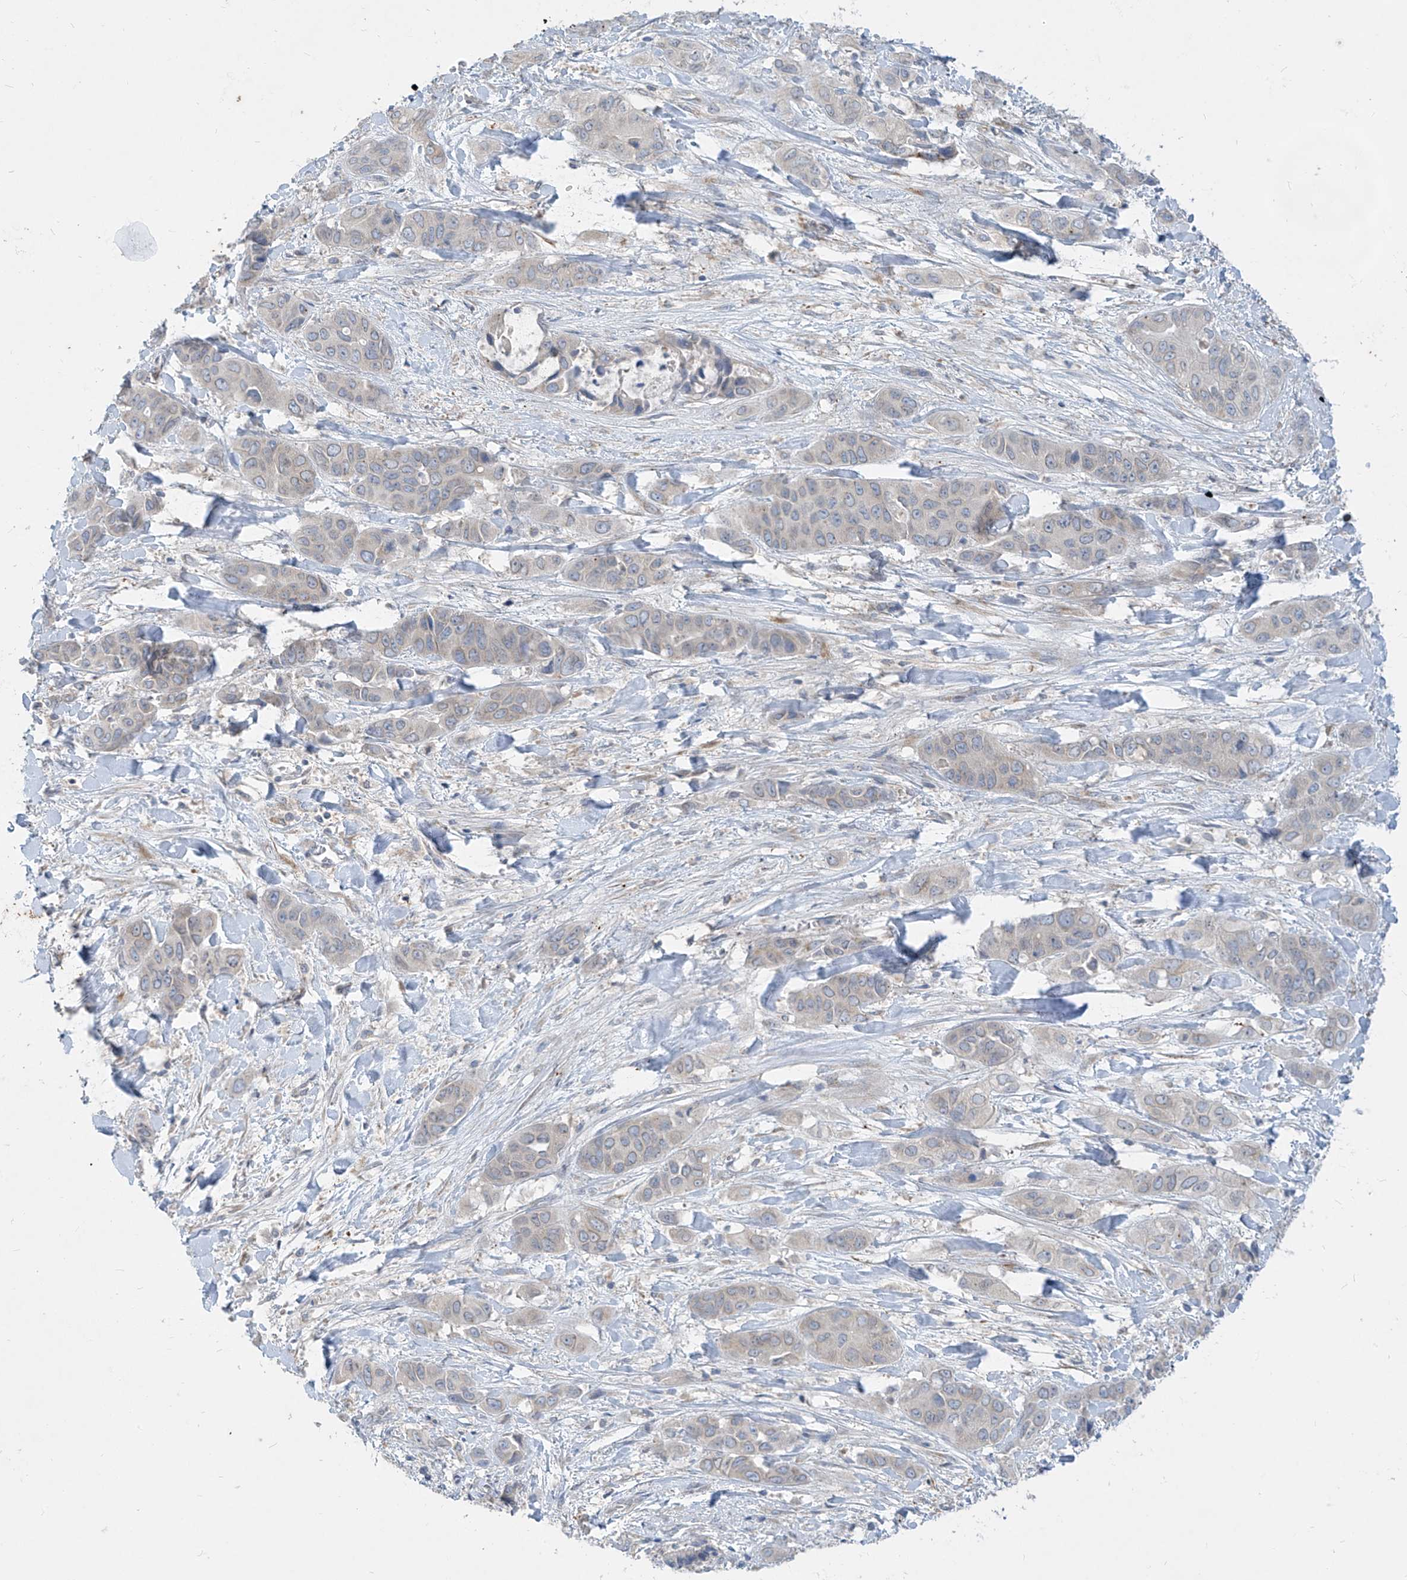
{"staining": {"intensity": "weak", "quantity": "<25%", "location": "cytoplasmic/membranous,nuclear"}, "tissue": "liver cancer", "cell_type": "Tumor cells", "image_type": "cancer", "snomed": [{"axis": "morphology", "description": "Cholangiocarcinoma"}, {"axis": "topography", "description": "Liver"}], "caption": "Immunohistochemistry (IHC) of liver cholangiocarcinoma shows no expression in tumor cells.", "gene": "KRTAP25-1", "patient": {"sex": "female", "age": 52}}